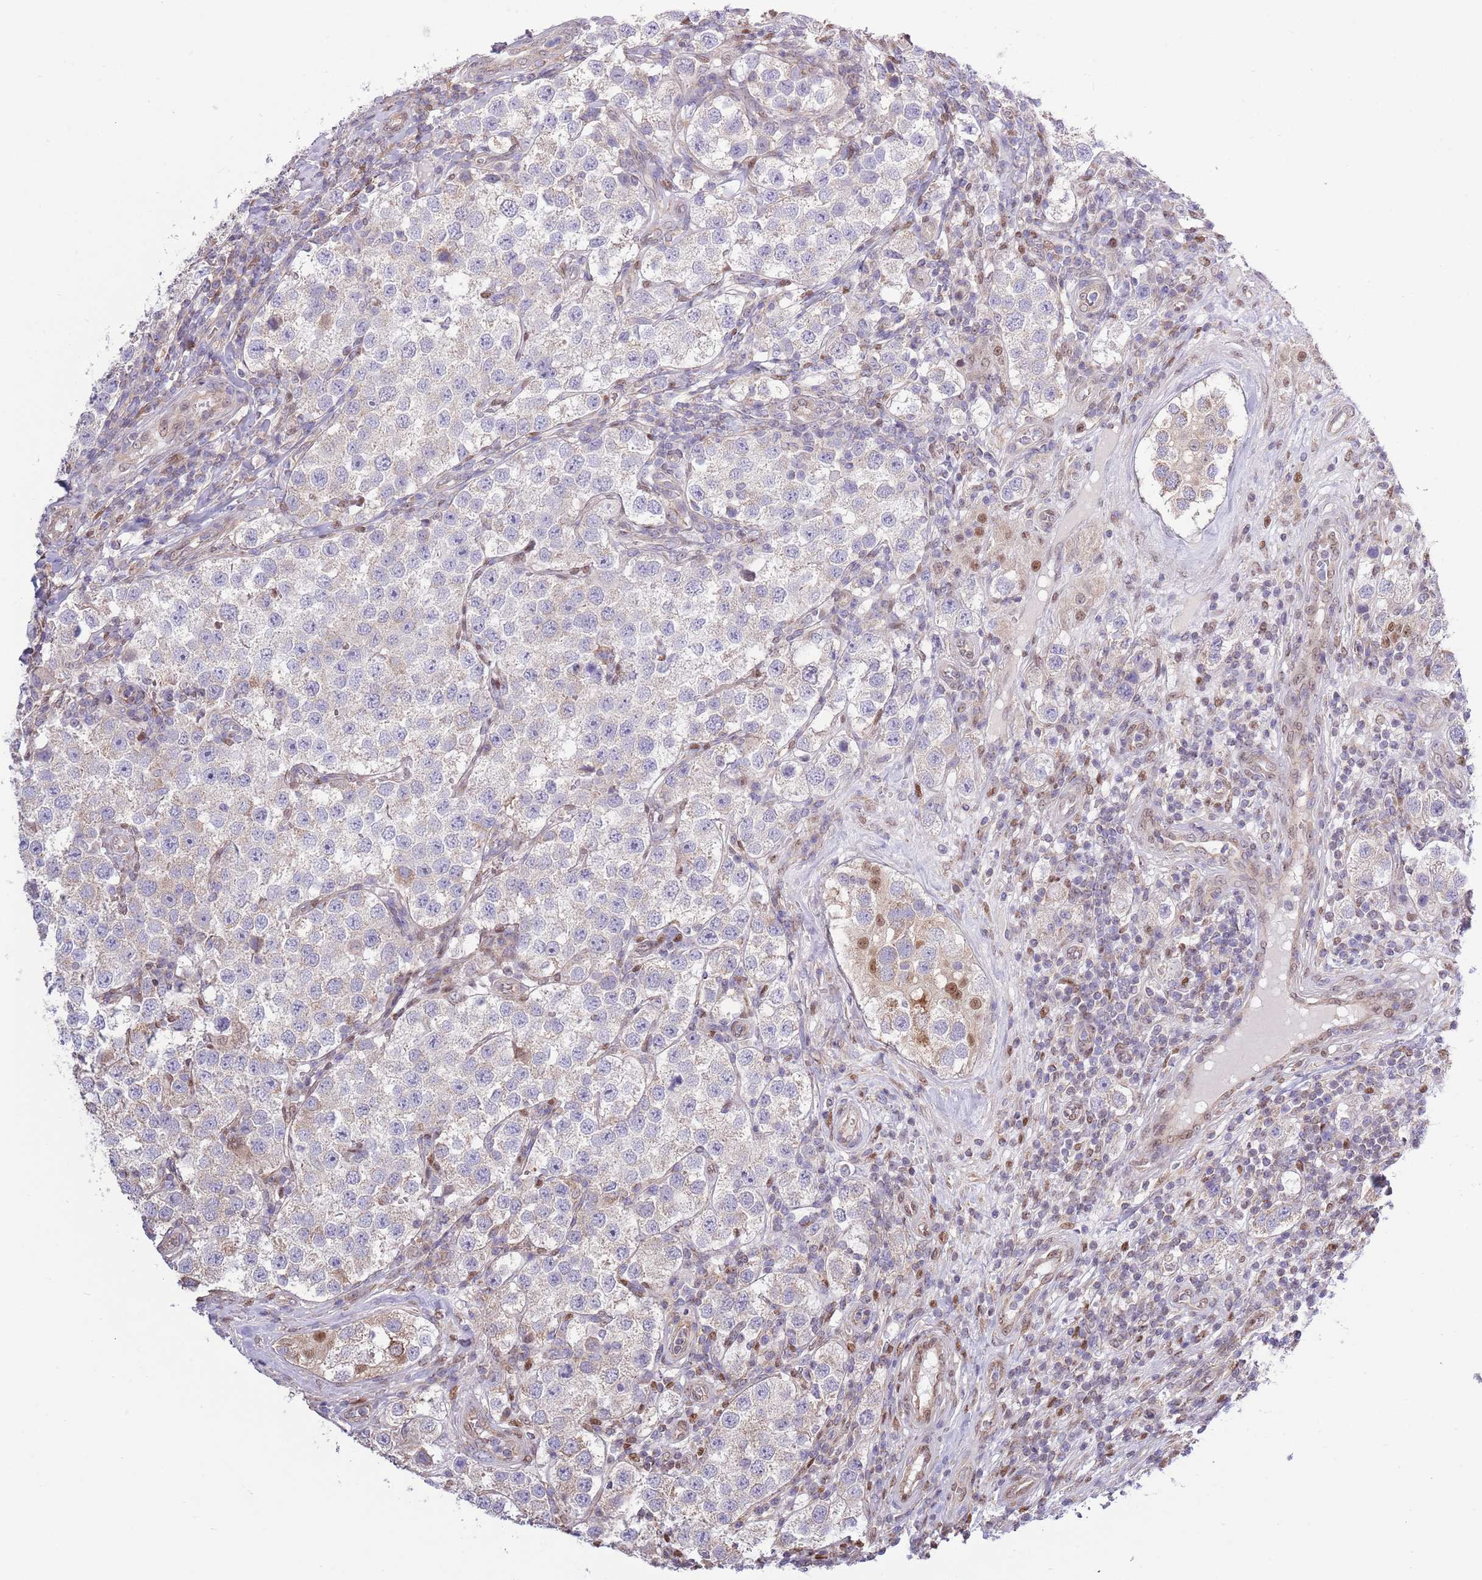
{"staining": {"intensity": "negative", "quantity": "none", "location": "none"}, "tissue": "testis cancer", "cell_type": "Tumor cells", "image_type": "cancer", "snomed": [{"axis": "morphology", "description": "Seminoma, NOS"}, {"axis": "topography", "description": "Testis"}], "caption": "An immunohistochemistry photomicrograph of seminoma (testis) is shown. There is no staining in tumor cells of seminoma (testis).", "gene": "ARL2BP", "patient": {"sex": "male", "age": 37}}